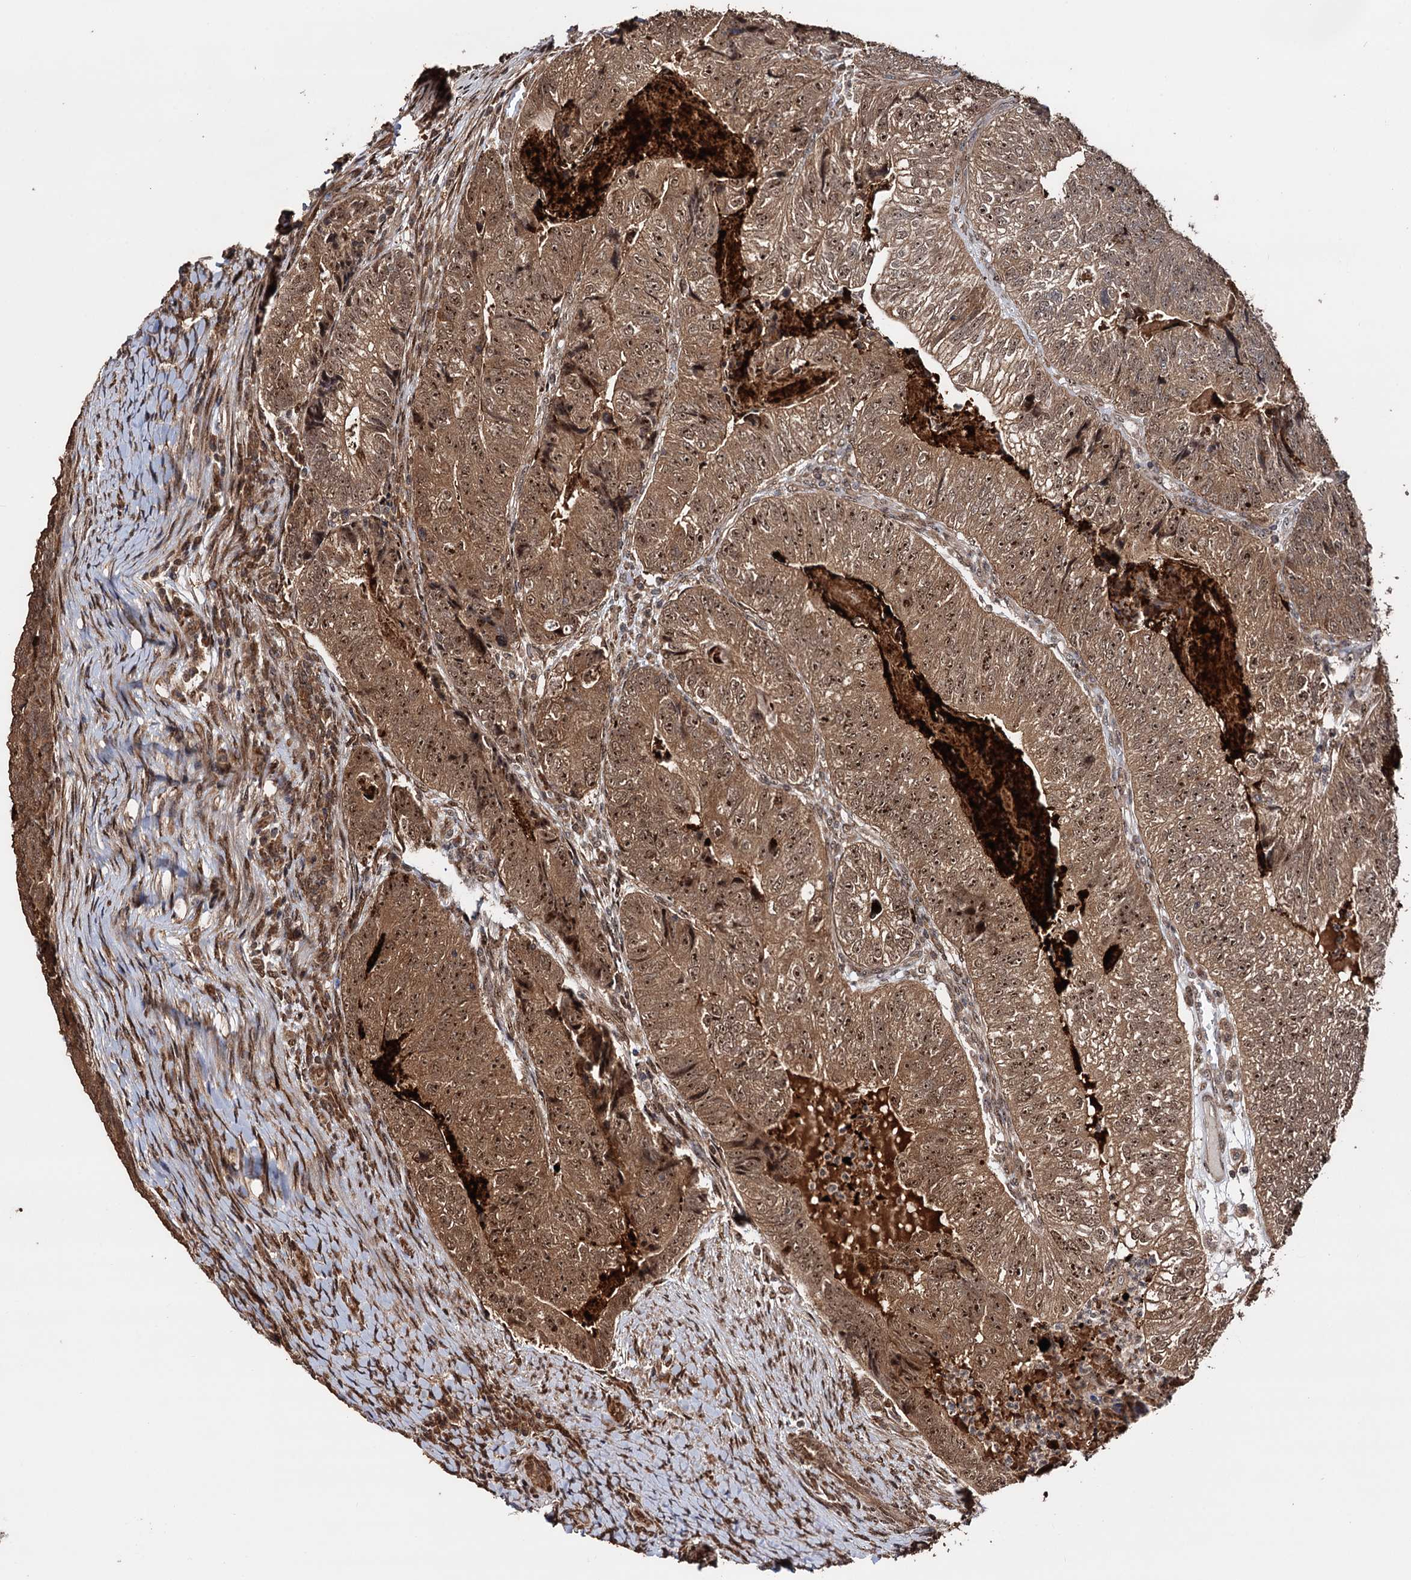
{"staining": {"intensity": "moderate", "quantity": ">75%", "location": "cytoplasmic/membranous,nuclear"}, "tissue": "colorectal cancer", "cell_type": "Tumor cells", "image_type": "cancer", "snomed": [{"axis": "morphology", "description": "Adenocarcinoma, NOS"}, {"axis": "topography", "description": "Colon"}], "caption": "A medium amount of moderate cytoplasmic/membranous and nuclear expression is appreciated in about >75% of tumor cells in colorectal cancer (adenocarcinoma) tissue.", "gene": "PIGB", "patient": {"sex": "female", "age": 67}}